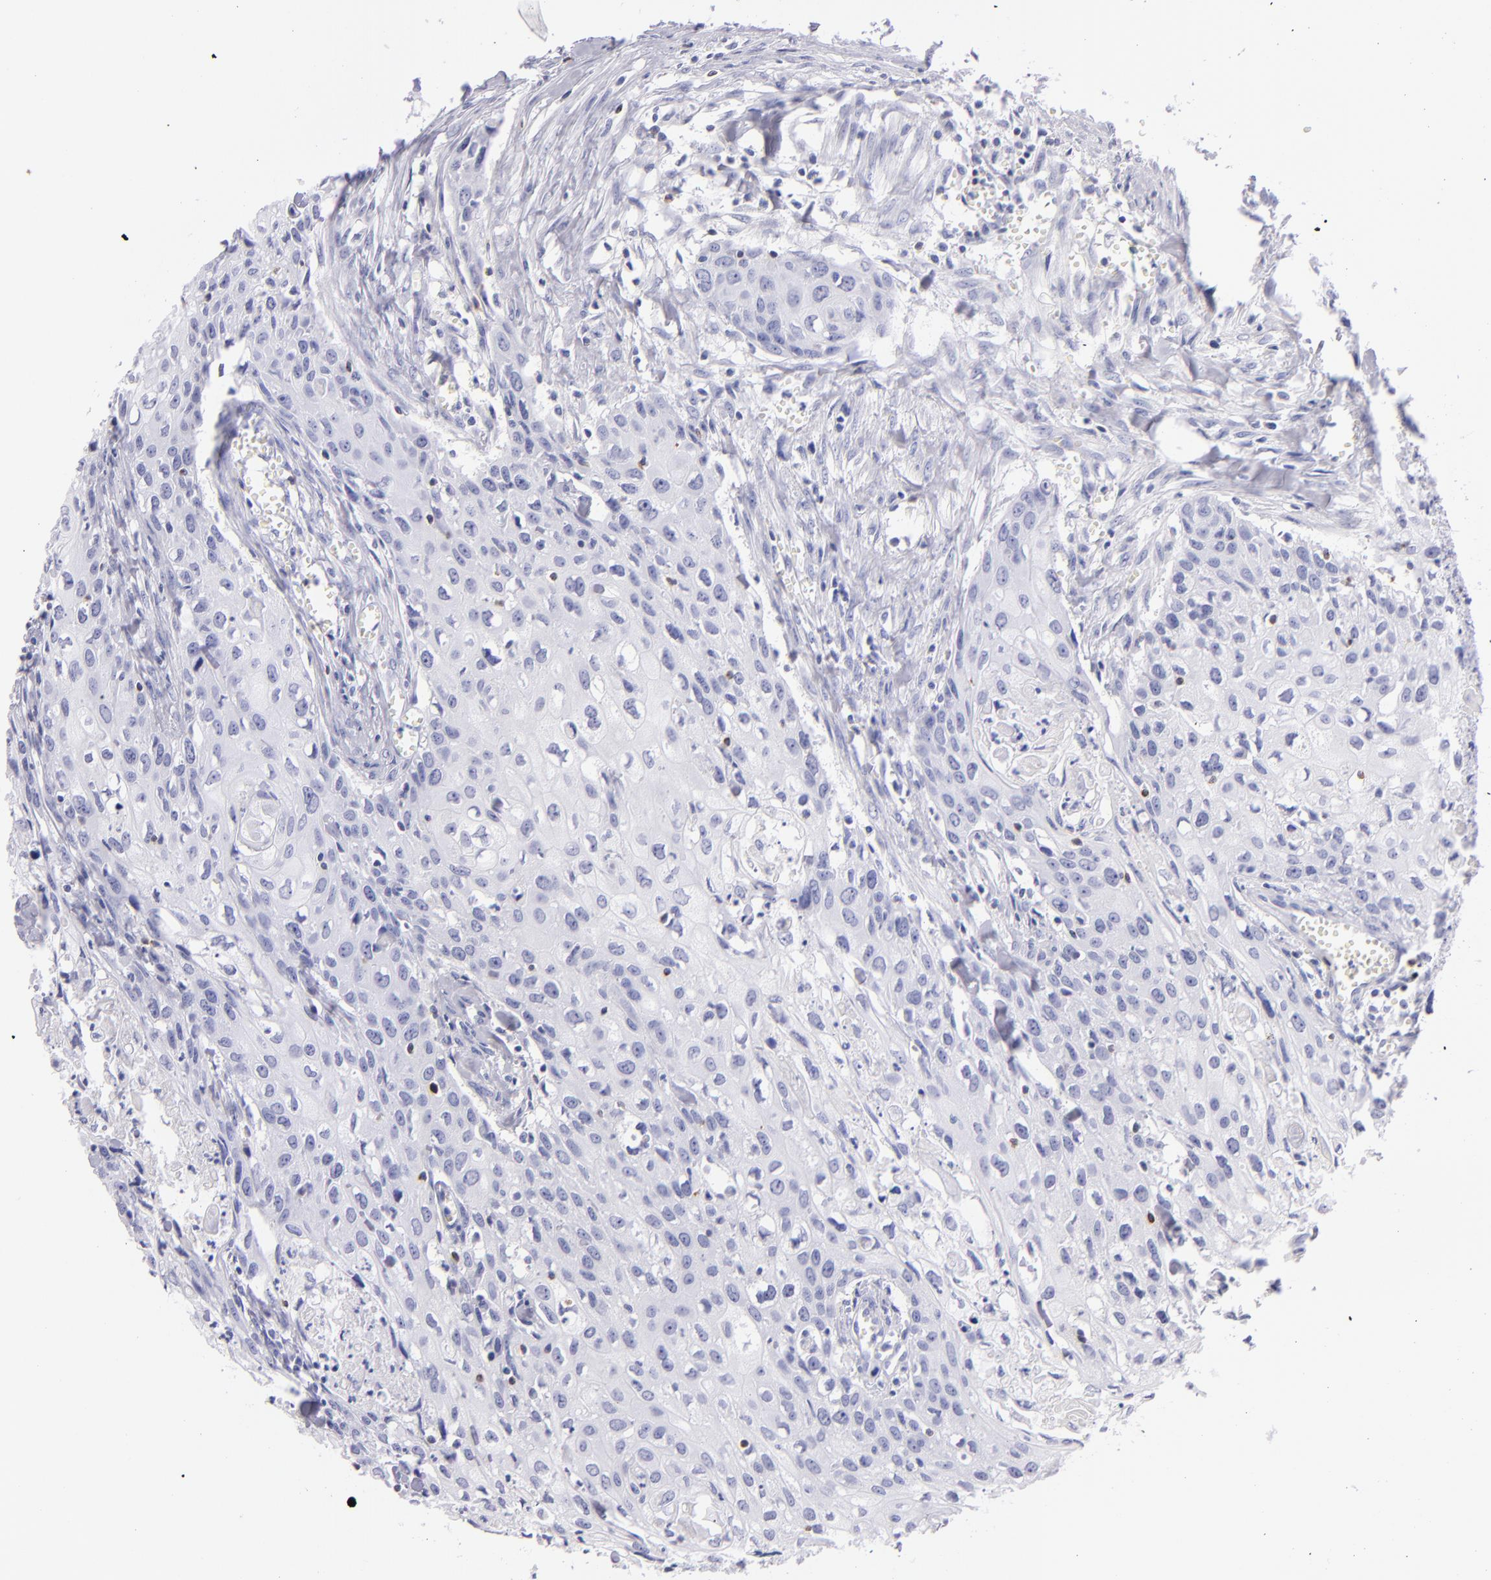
{"staining": {"intensity": "negative", "quantity": "none", "location": "none"}, "tissue": "urothelial cancer", "cell_type": "Tumor cells", "image_type": "cancer", "snomed": [{"axis": "morphology", "description": "Urothelial carcinoma, High grade"}, {"axis": "topography", "description": "Urinary bladder"}], "caption": "An immunohistochemistry micrograph of urothelial carcinoma (high-grade) is shown. There is no staining in tumor cells of urothelial carcinoma (high-grade).", "gene": "PRF1", "patient": {"sex": "male", "age": 54}}